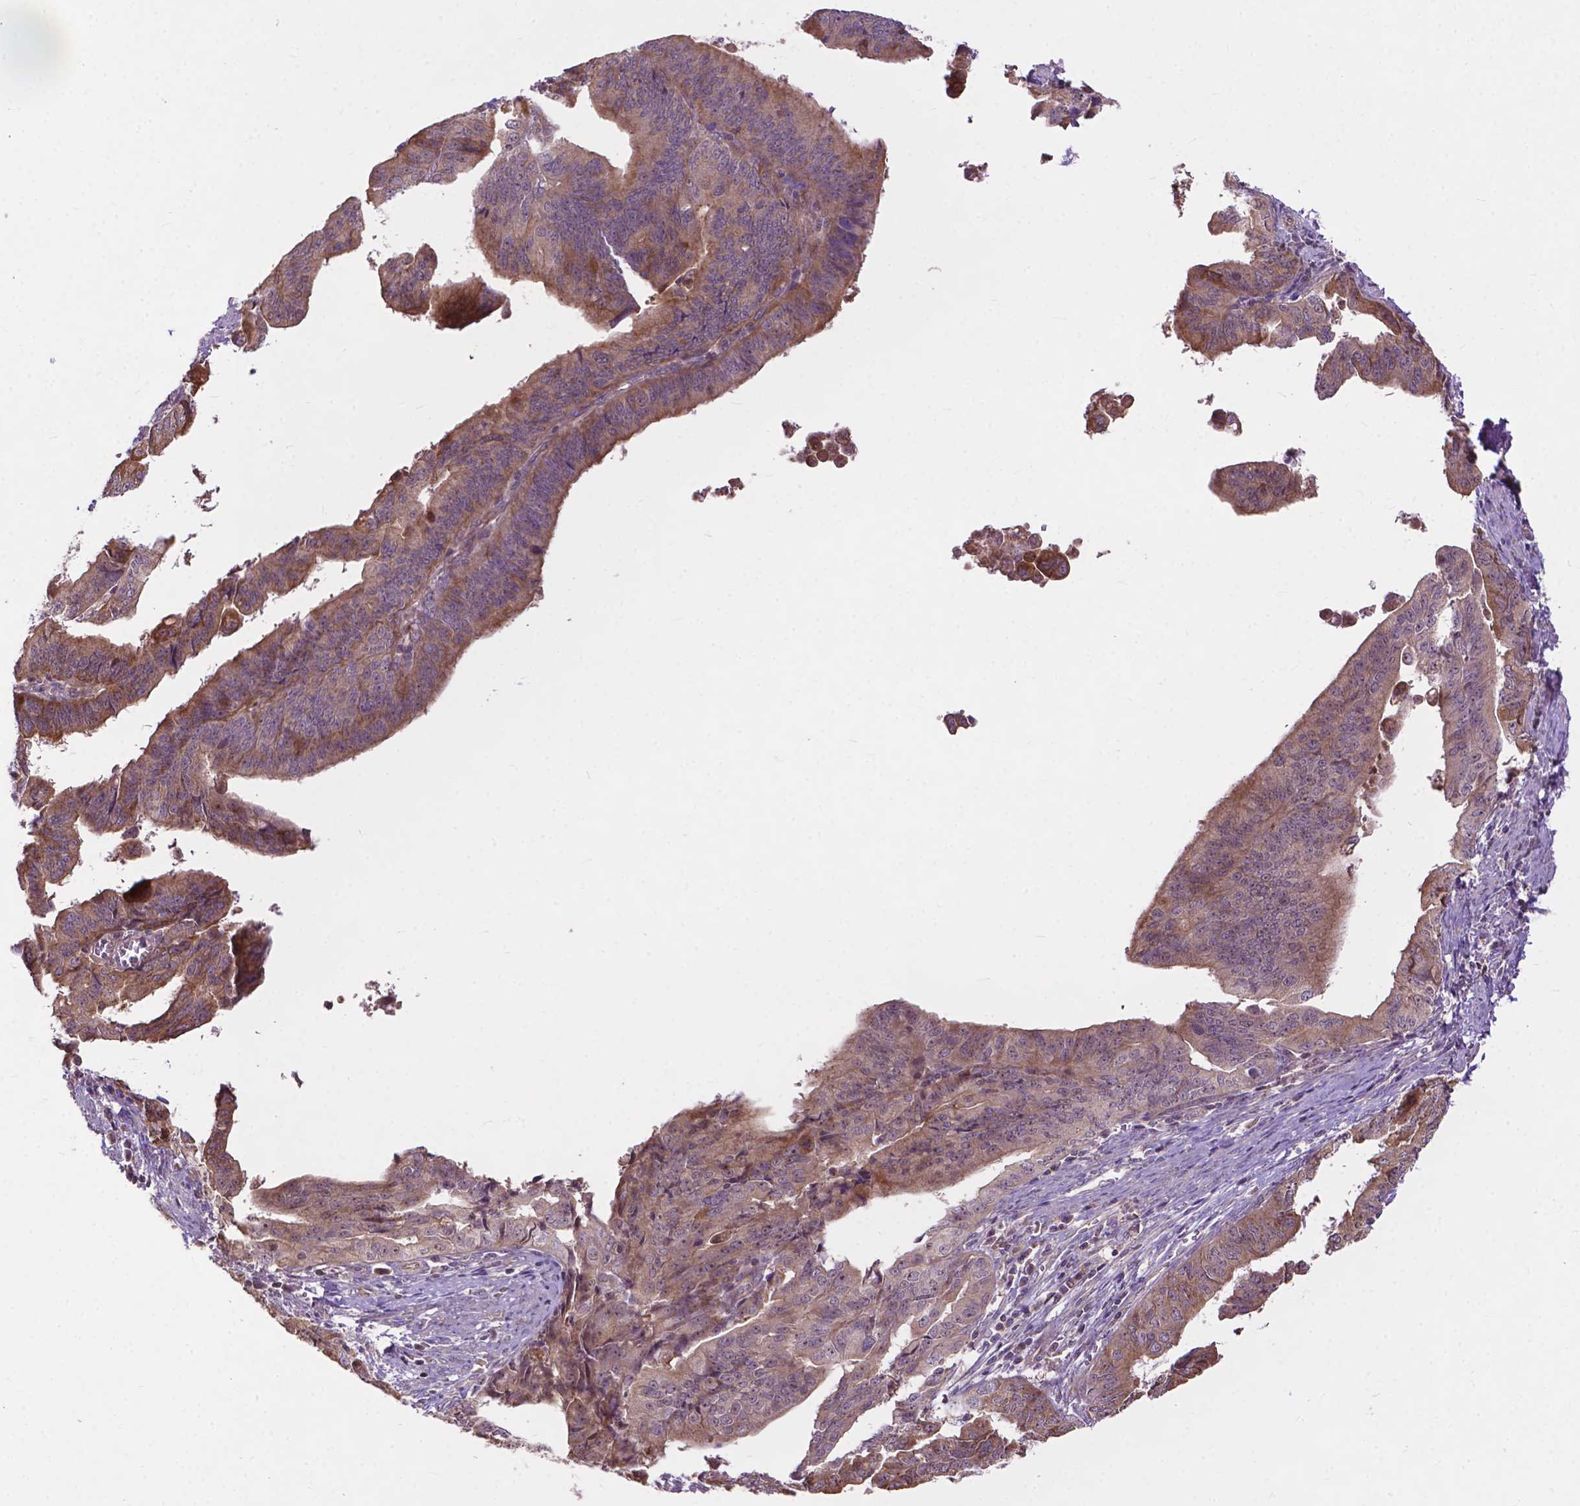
{"staining": {"intensity": "weak", "quantity": "25%-75%", "location": "cytoplasmic/membranous"}, "tissue": "endometrial cancer", "cell_type": "Tumor cells", "image_type": "cancer", "snomed": [{"axis": "morphology", "description": "Adenocarcinoma, NOS"}, {"axis": "topography", "description": "Endometrium"}], "caption": "Protein staining by immunohistochemistry reveals weak cytoplasmic/membranous expression in about 25%-75% of tumor cells in endometrial adenocarcinoma.", "gene": "PARP3", "patient": {"sex": "female", "age": 65}}